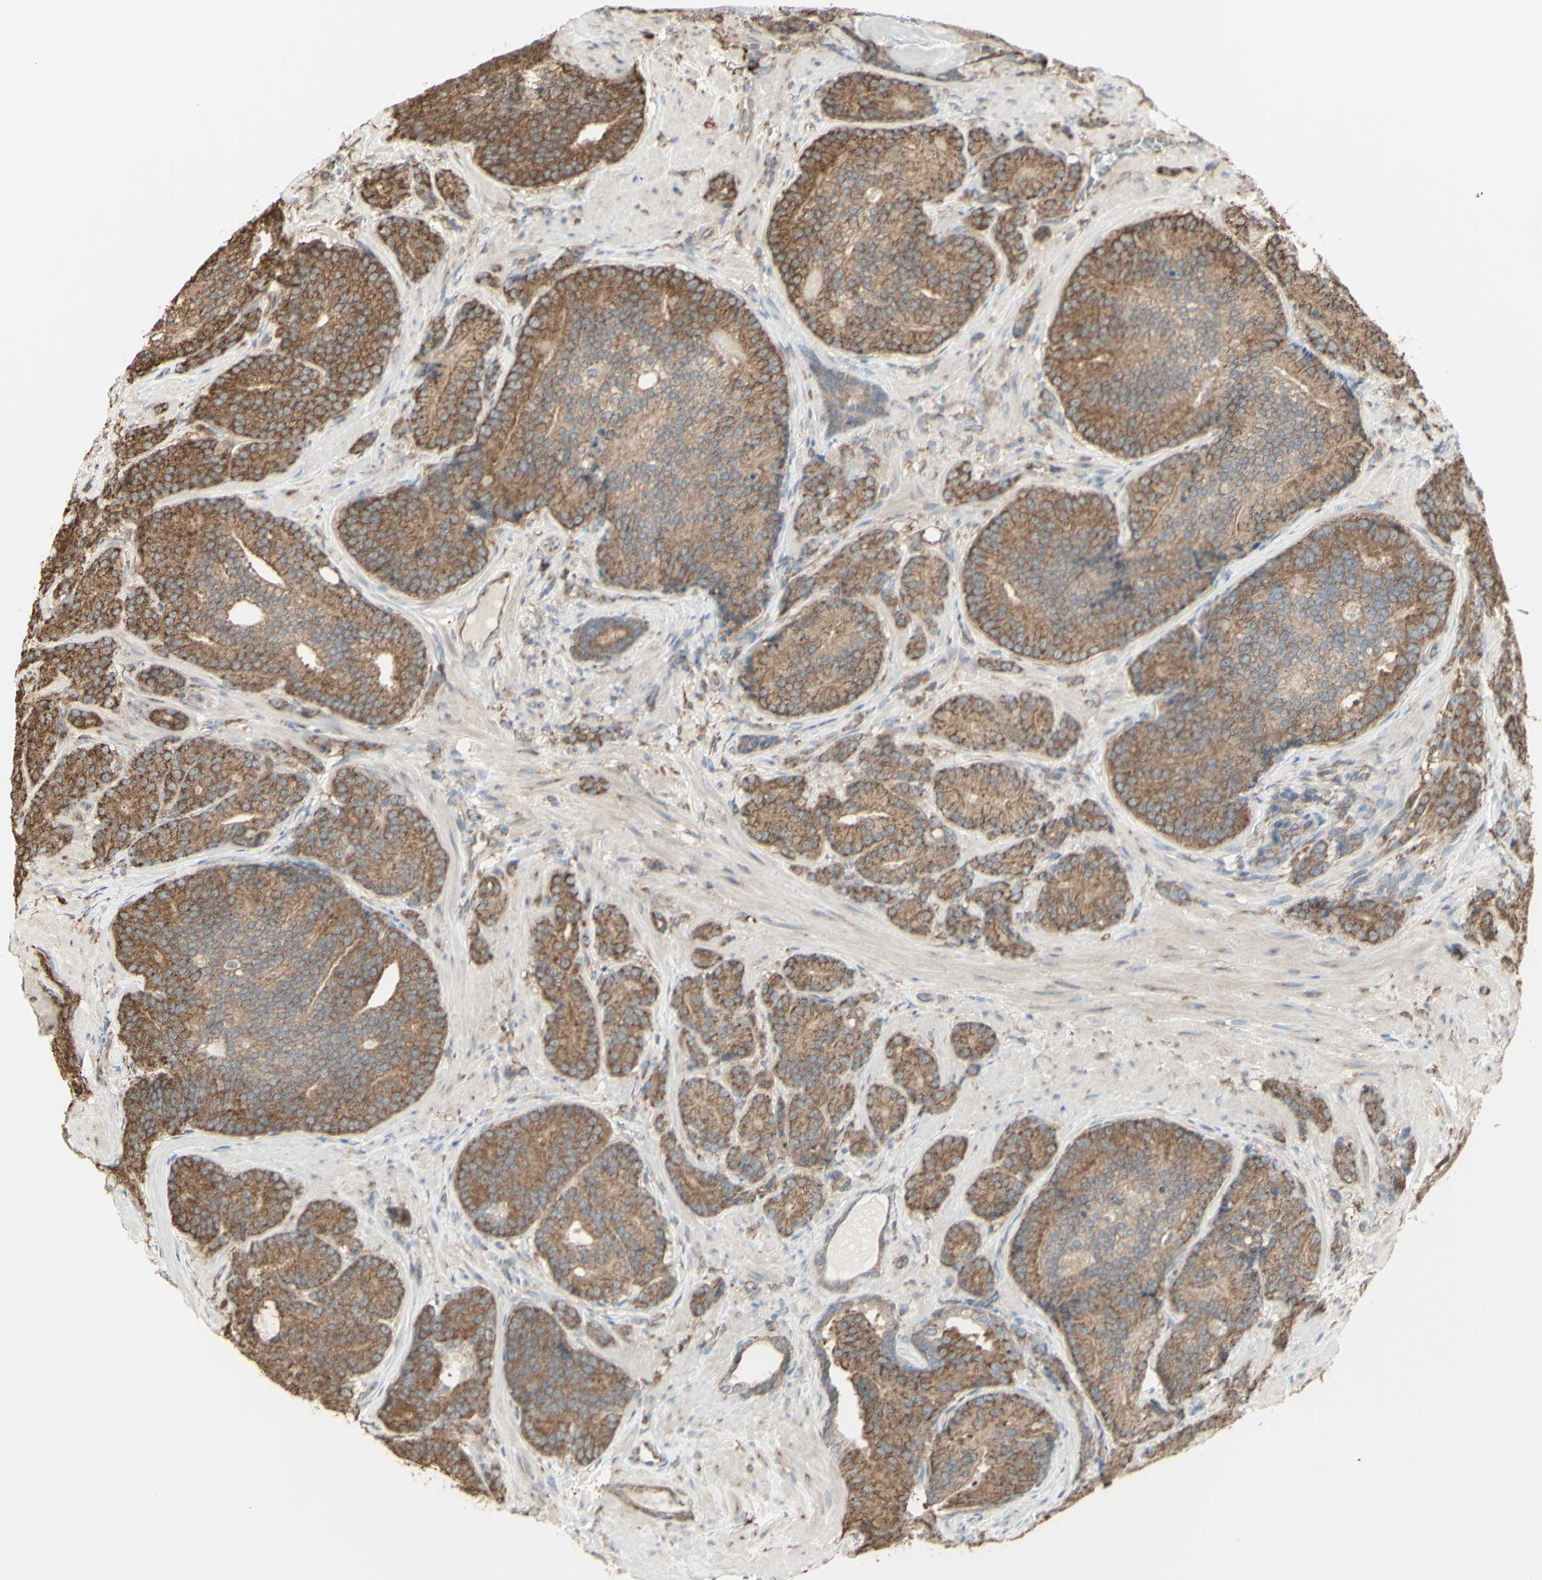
{"staining": {"intensity": "moderate", "quantity": ">75%", "location": "cytoplasmic/membranous"}, "tissue": "prostate cancer", "cell_type": "Tumor cells", "image_type": "cancer", "snomed": [{"axis": "morphology", "description": "Adenocarcinoma, High grade"}, {"axis": "topography", "description": "Prostate"}], "caption": "A photomicrograph showing moderate cytoplasmic/membranous positivity in approximately >75% of tumor cells in prostate adenocarcinoma (high-grade), as visualized by brown immunohistochemical staining.", "gene": "EEF1B2", "patient": {"sex": "male", "age": 61}}